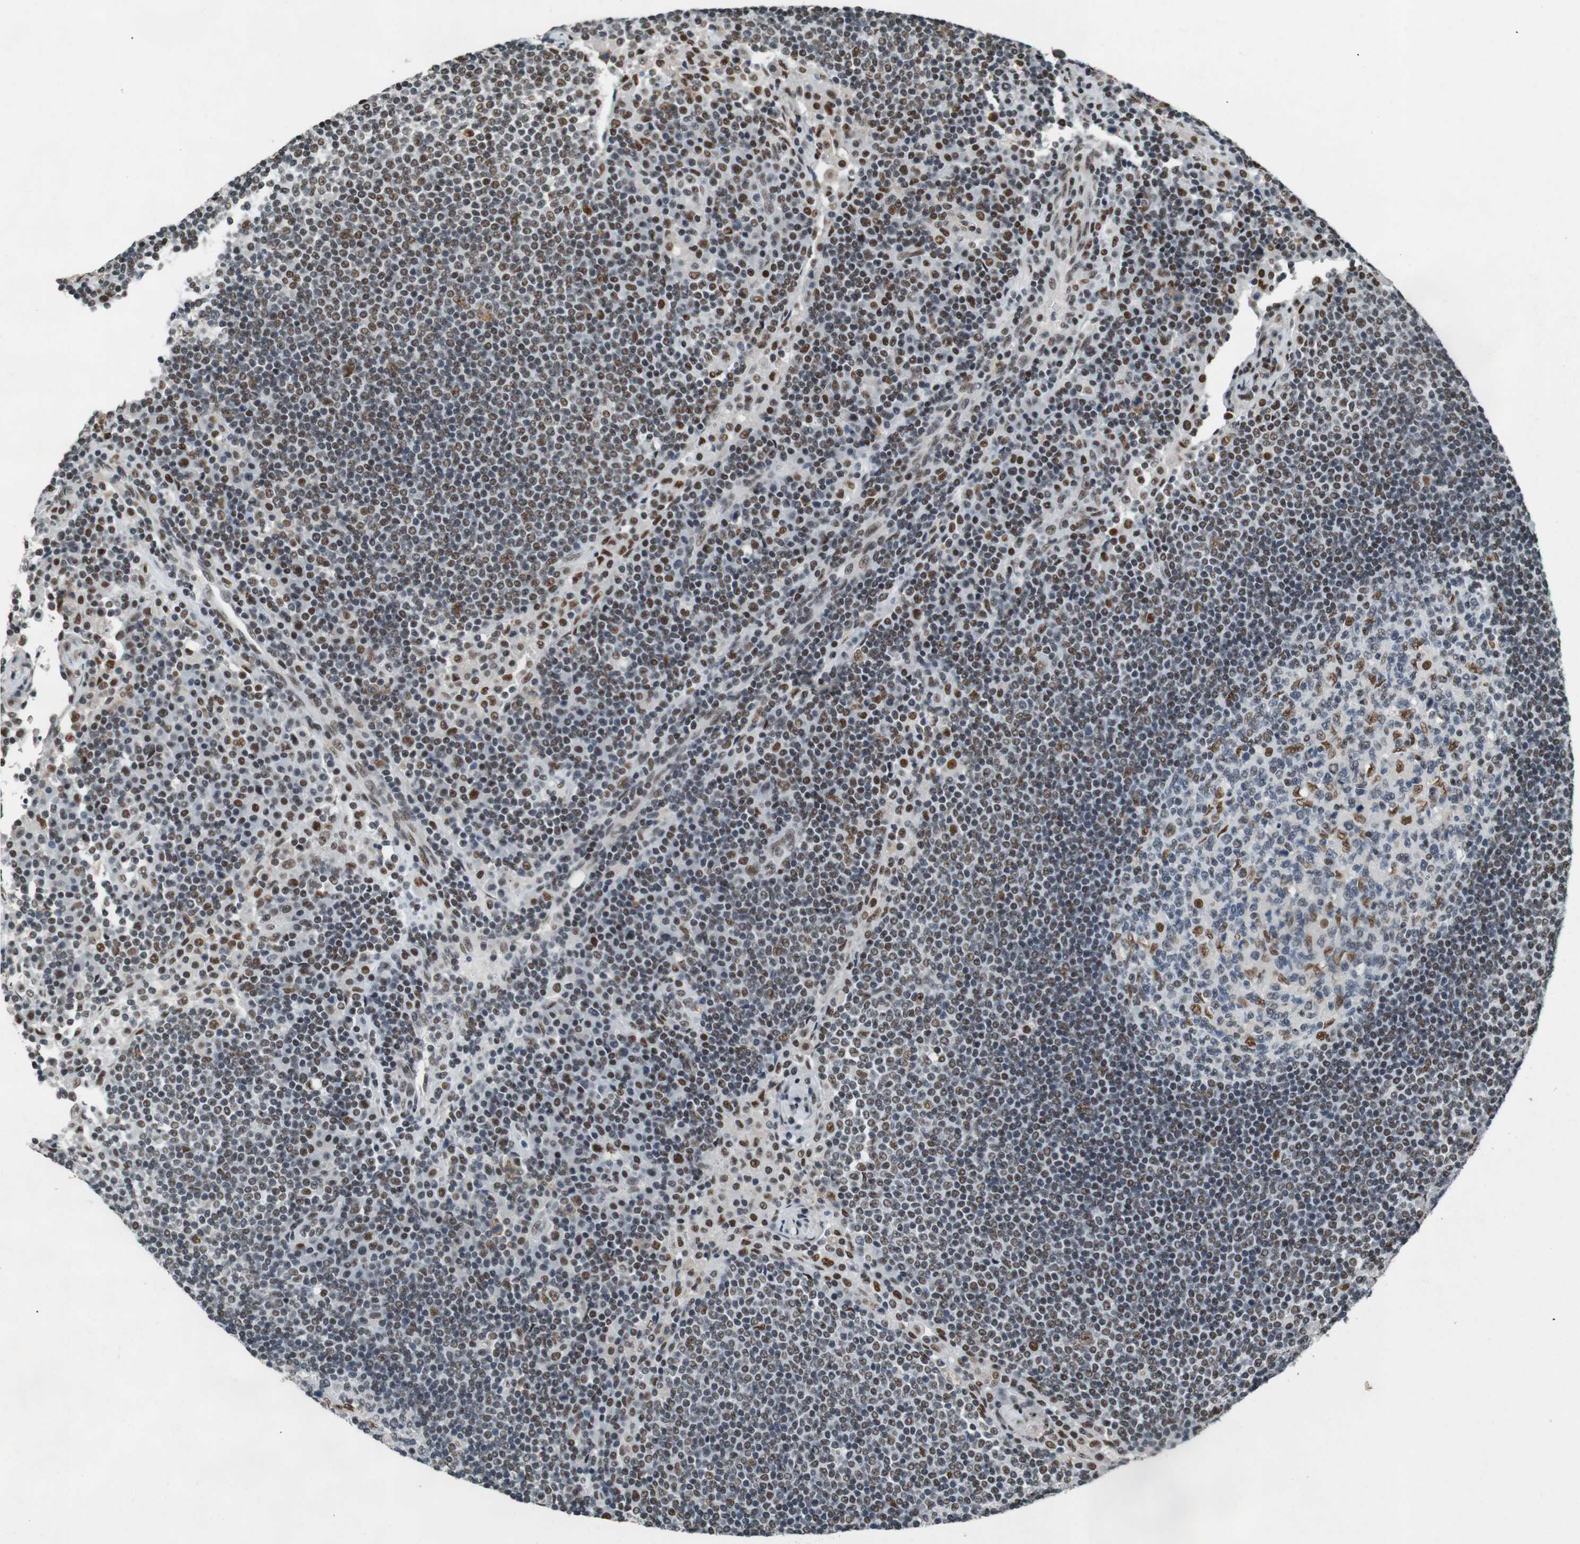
{"staining": {"intensity": "moderate", "quantity": ">75%", "location": "nuclear"}, "tissue": "lymph node", "cell_type": "Germinal center cells", "image_type": "normal", "snomed": [{"axis": "morphology", "description": "Normal tissue, NOS"}, {"axis": "topography", "description": "Lymph node"}], "caption": "An image showing moderate nuclear expression in about >75% of germinal center cells in unremarkable lymph node, as visualized by brown immunohistochemical staining.", "gene": "HEXIM1", "patient": {"sex": "female", "age": 53}}